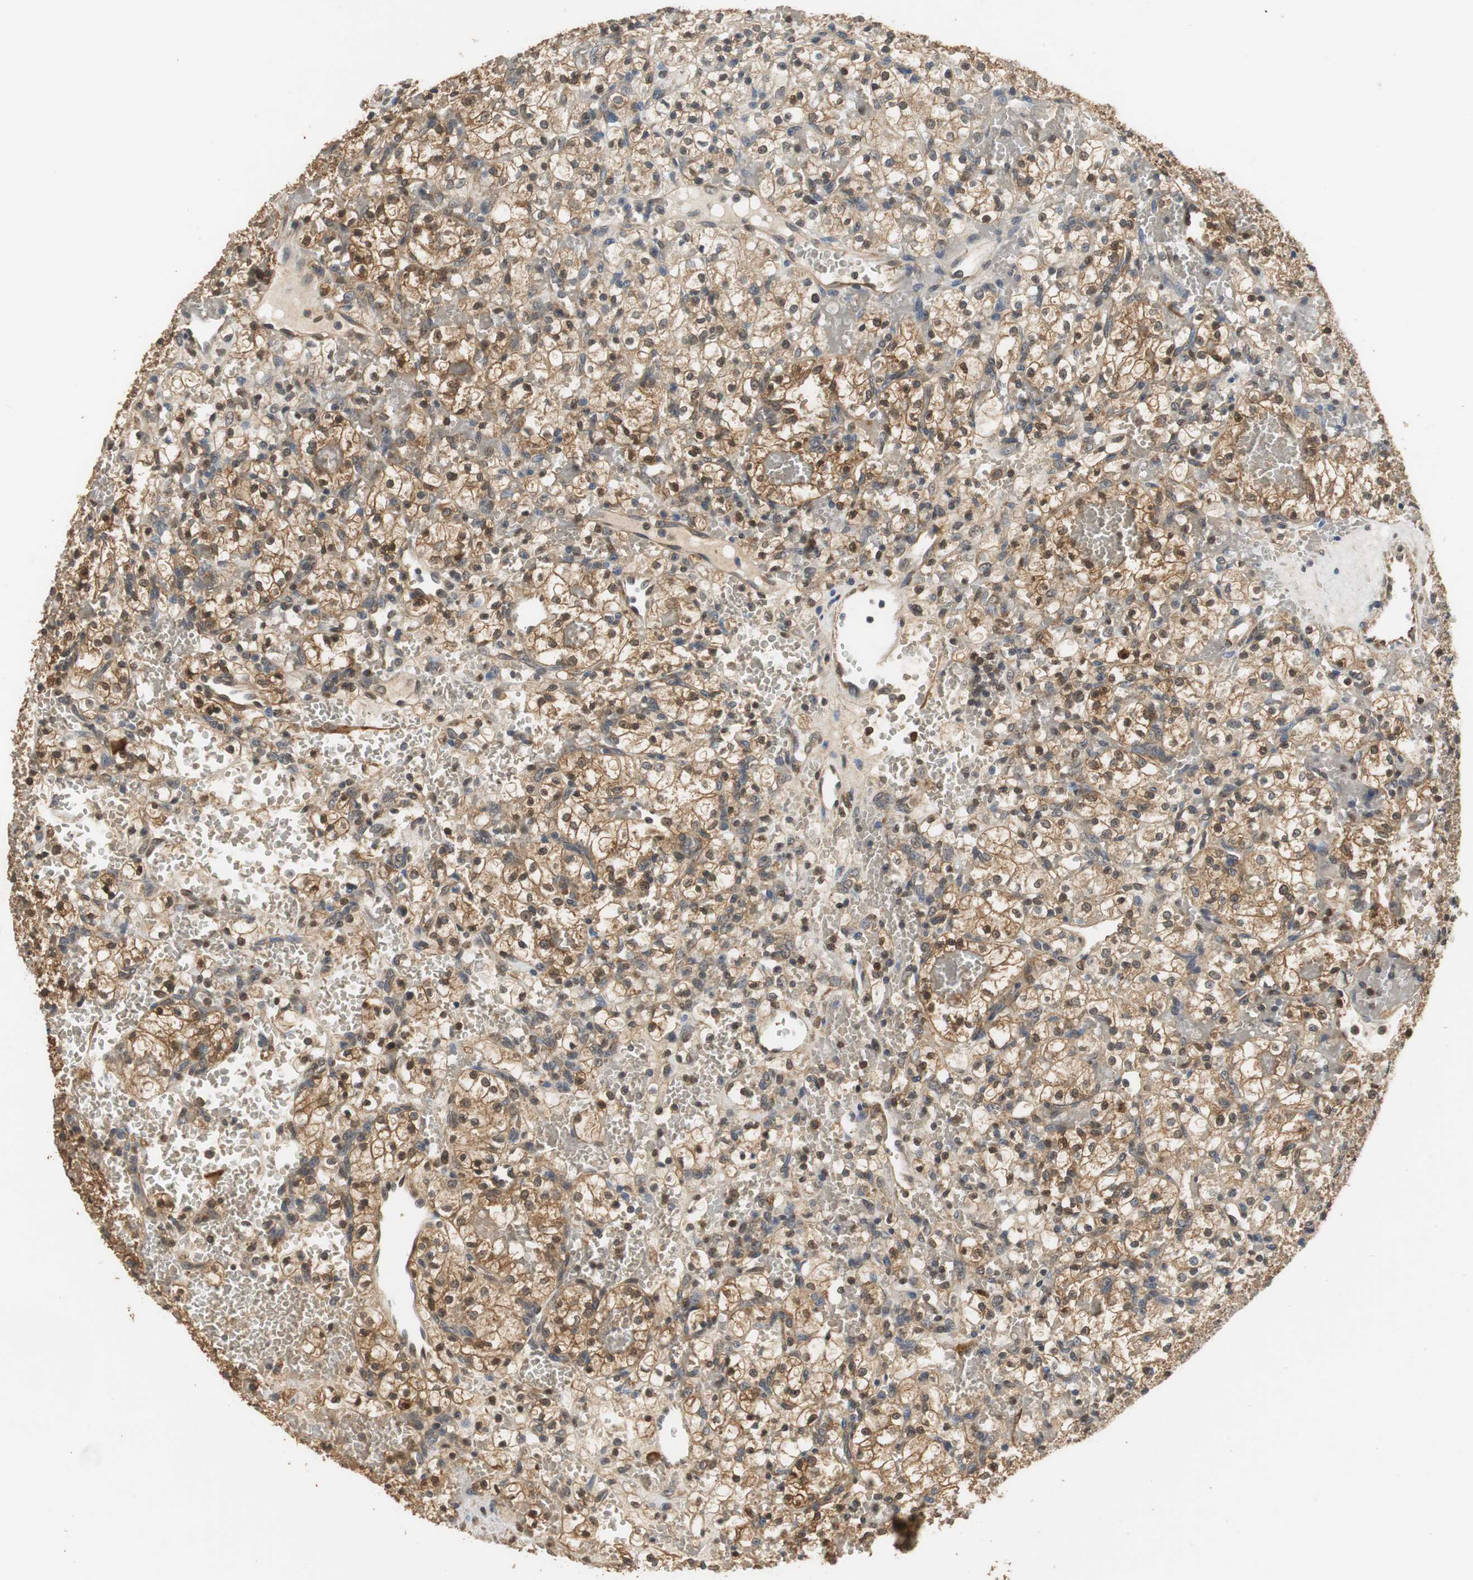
{"staining": {"intensity": "moderate", "quantity": ">75%", "location": "cytoplasmic/membranous,nuclear"}, "tissue": "renal cancer", "cell_type": "Tumor cells", "image_type": "cancer", "snomed": [{"axis": "morphology", "description": "Adenocarcinoma, NOS"}, {"axis": "topography", "description": "Kidney"}], "caption": "Renal adenocarcinoma was stained to show a protein in brown. There is medium levels of moderate cytoplasmic/membranous and nuclear expression in approximately >75% of tumor cells.", "gene": "UBQLN2", "patient": {"sex": "female", "age": 60}}